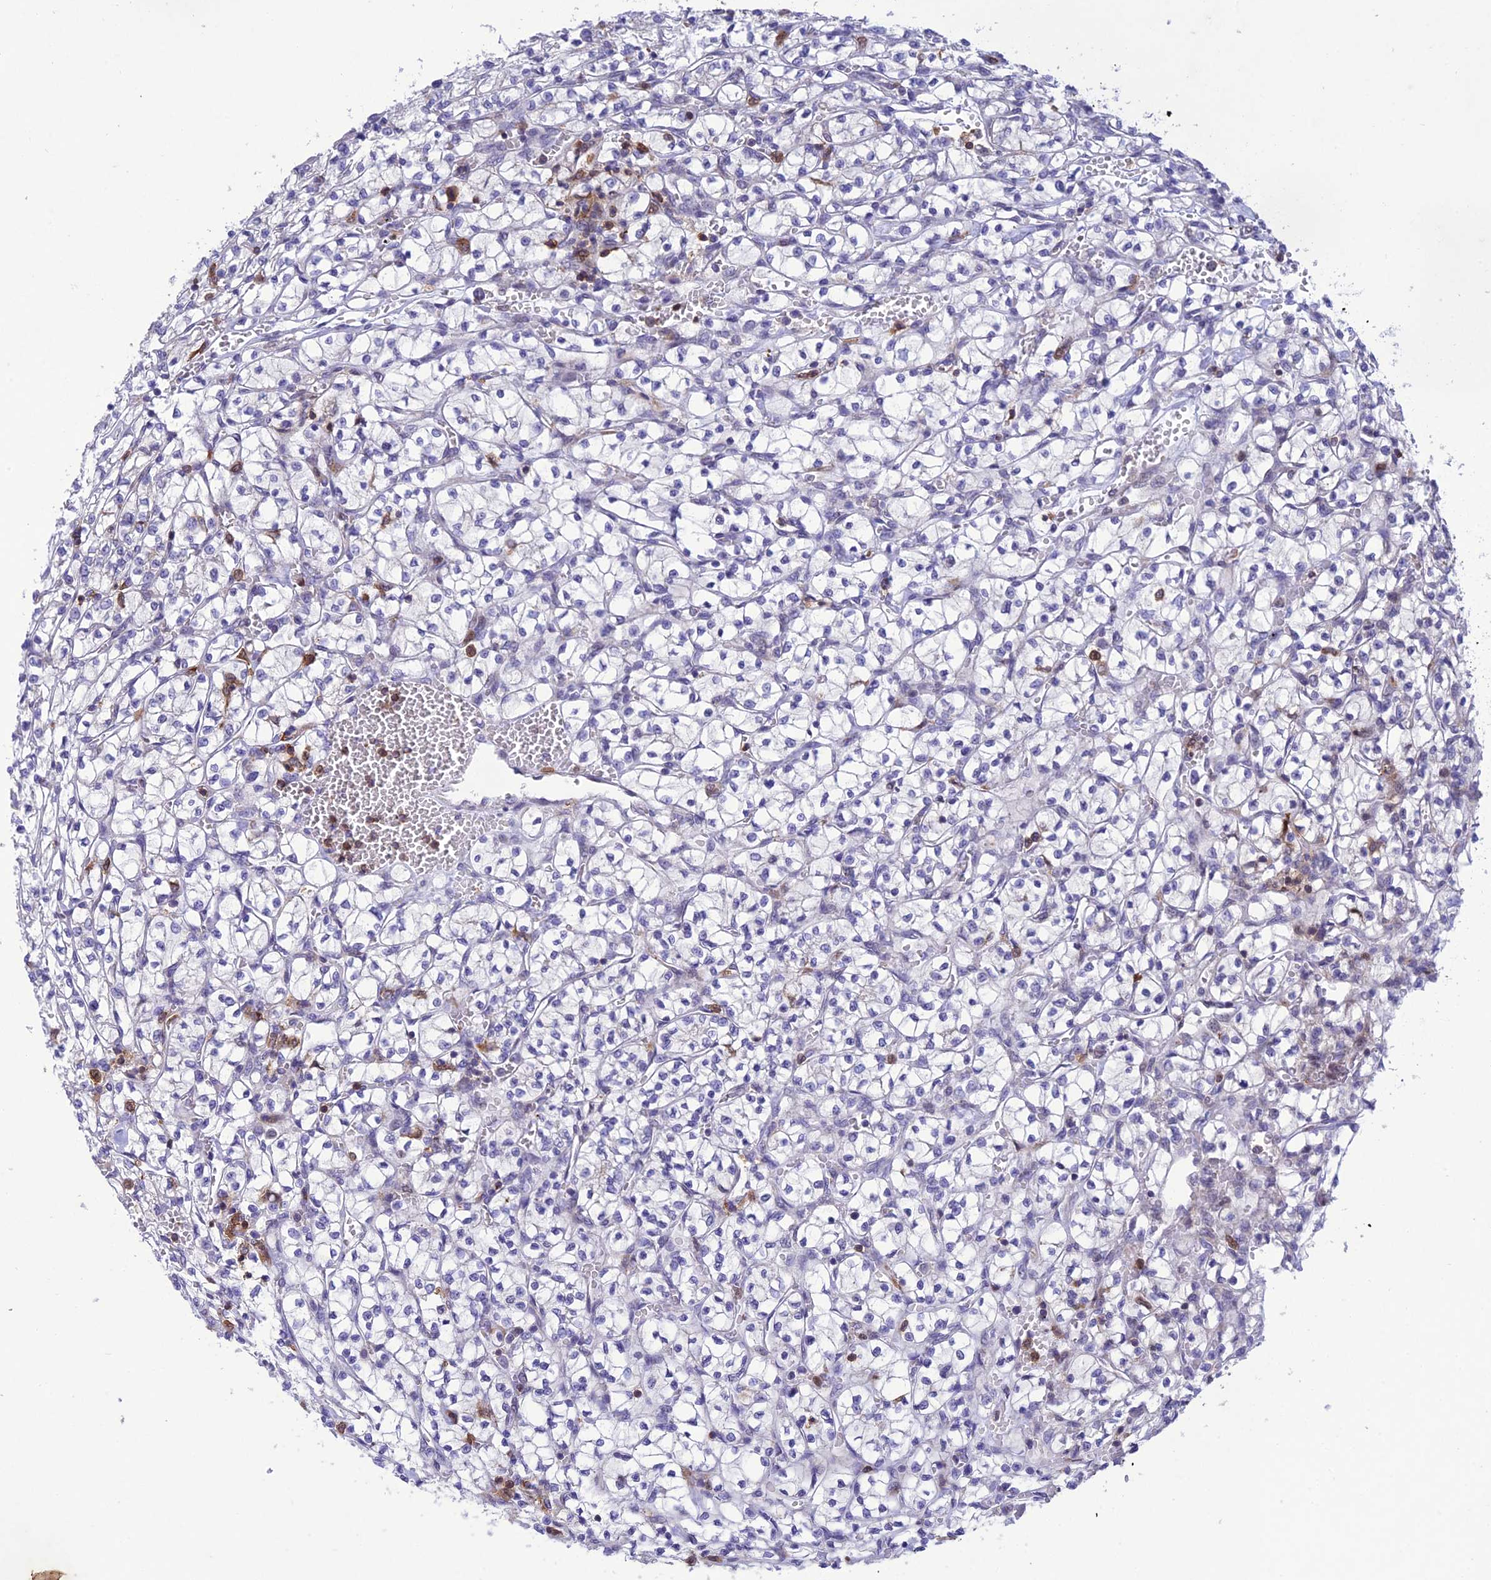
{"staining": {"intensity": "negative", "quantity": "none", "location": "none"}, "tissue": "renal cancer", "cell_type": "Tumor cells", "image_type": "cancer", "snomed": [{"axis": "morphology", "description": "Adenocarcinoma, NOS"}, {"axis": "topography", "description": "Kidney"}], "caption": "Immunohistochemistry (IHC) of adenocarcinoma (renal) exhibits no expression in tumor cells.", "gene": "FAM76A", "patient": {"sex": "female", "age": 64}}